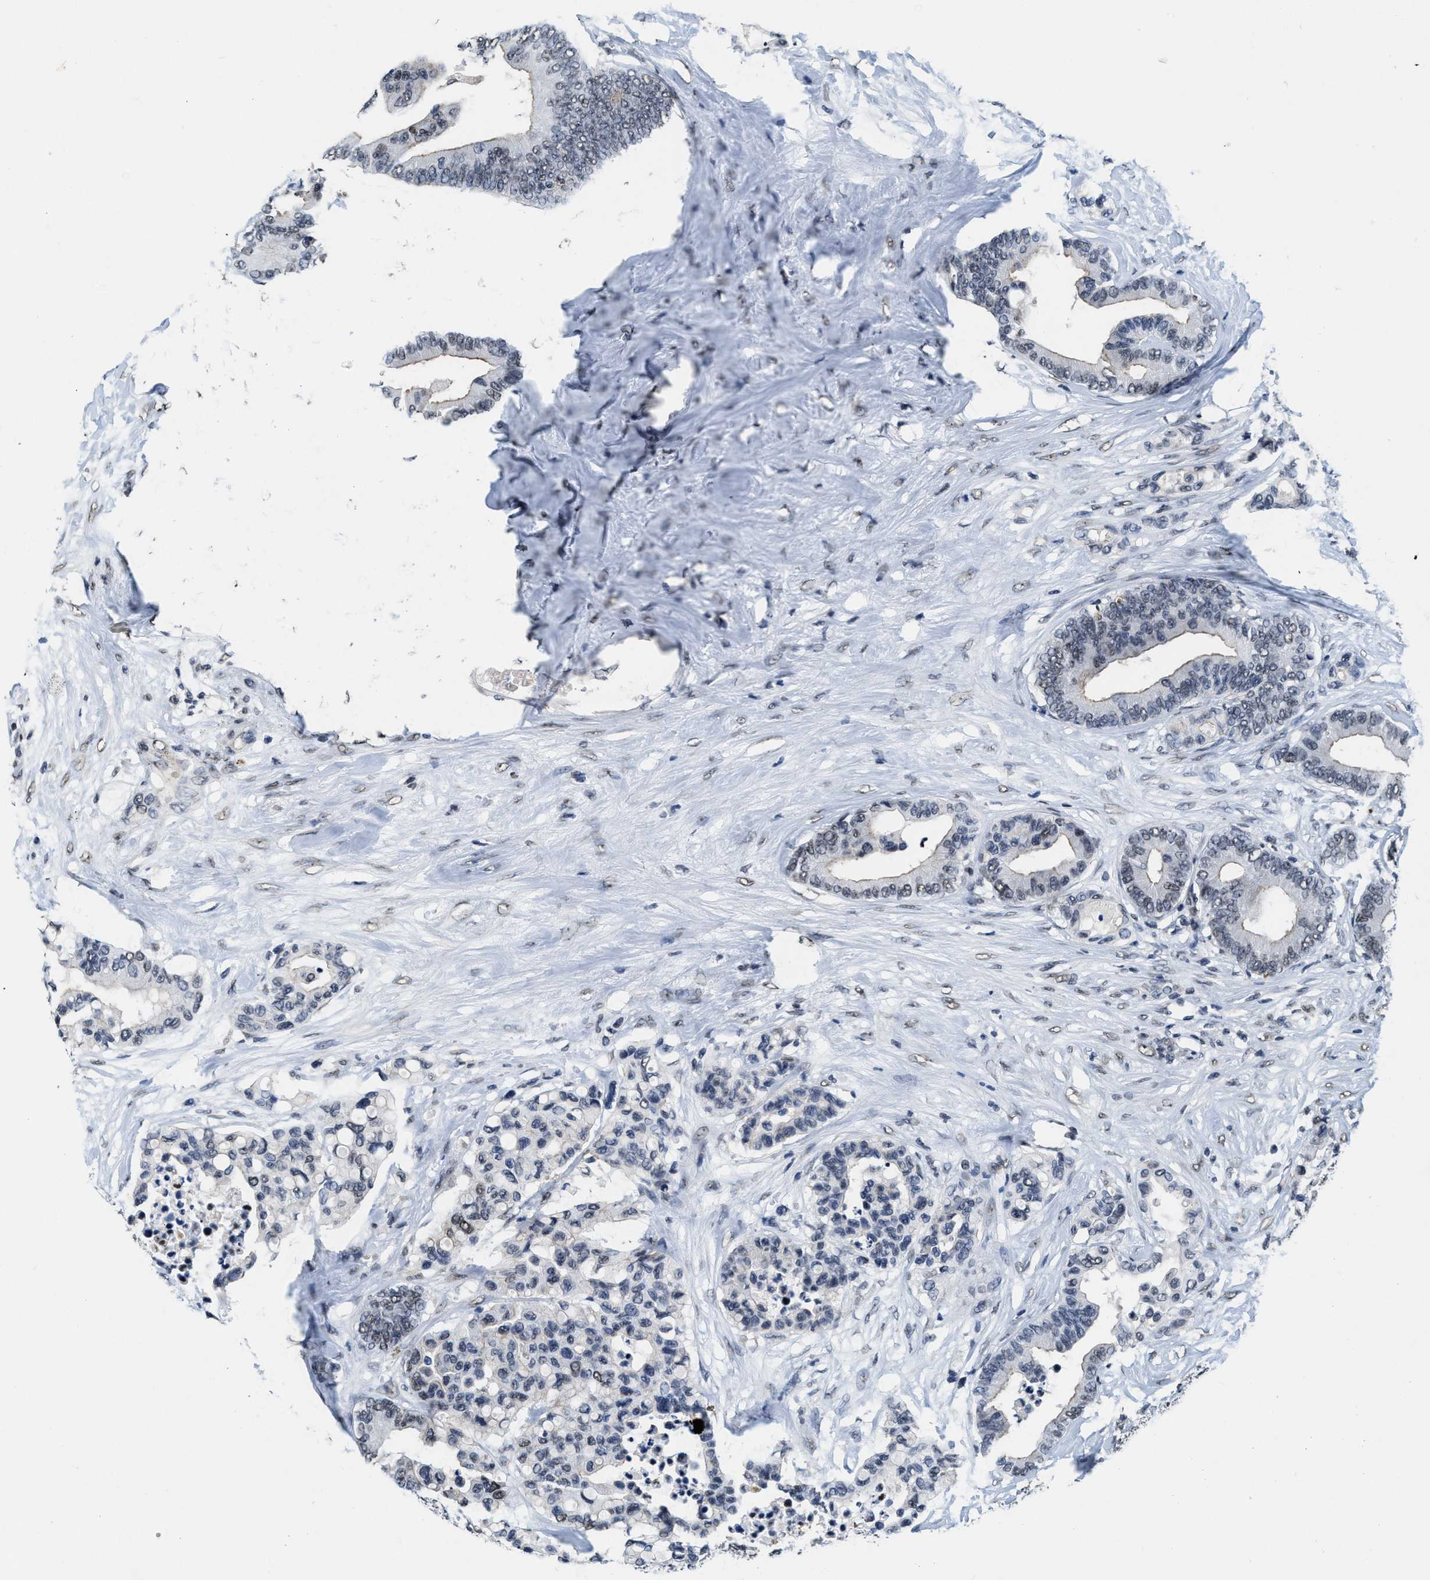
{"staining": {"intensity": "weak", "quantity": "<25%", "location": "nuclear"}, "tissue": "colorectal cancer", "cell_type": "Tumor cells", "image_type": "cancer", "snomed": [{"axis": "morphology", "description": "Adenocarcinoma, NOS"}, {"axis": "topography", "description": "Colon"}], "caption": "Immunohistochemistry (IHC) photomicrograph of neoplastic tissue: human colorectal adenocarcinoma stained with DAB (3,3'-diaminobenzidine) shows no significant protein staining in tumor cells. The staining was performed using DAB (3,3'-diaminobenzidine) to visualize the protein expression in brown, while the nuclei were stained in blue with hematoxylin (Magnification: 20x).", "gene": "SUPT16H", "patient": {"sex": "male", "age": 82}}